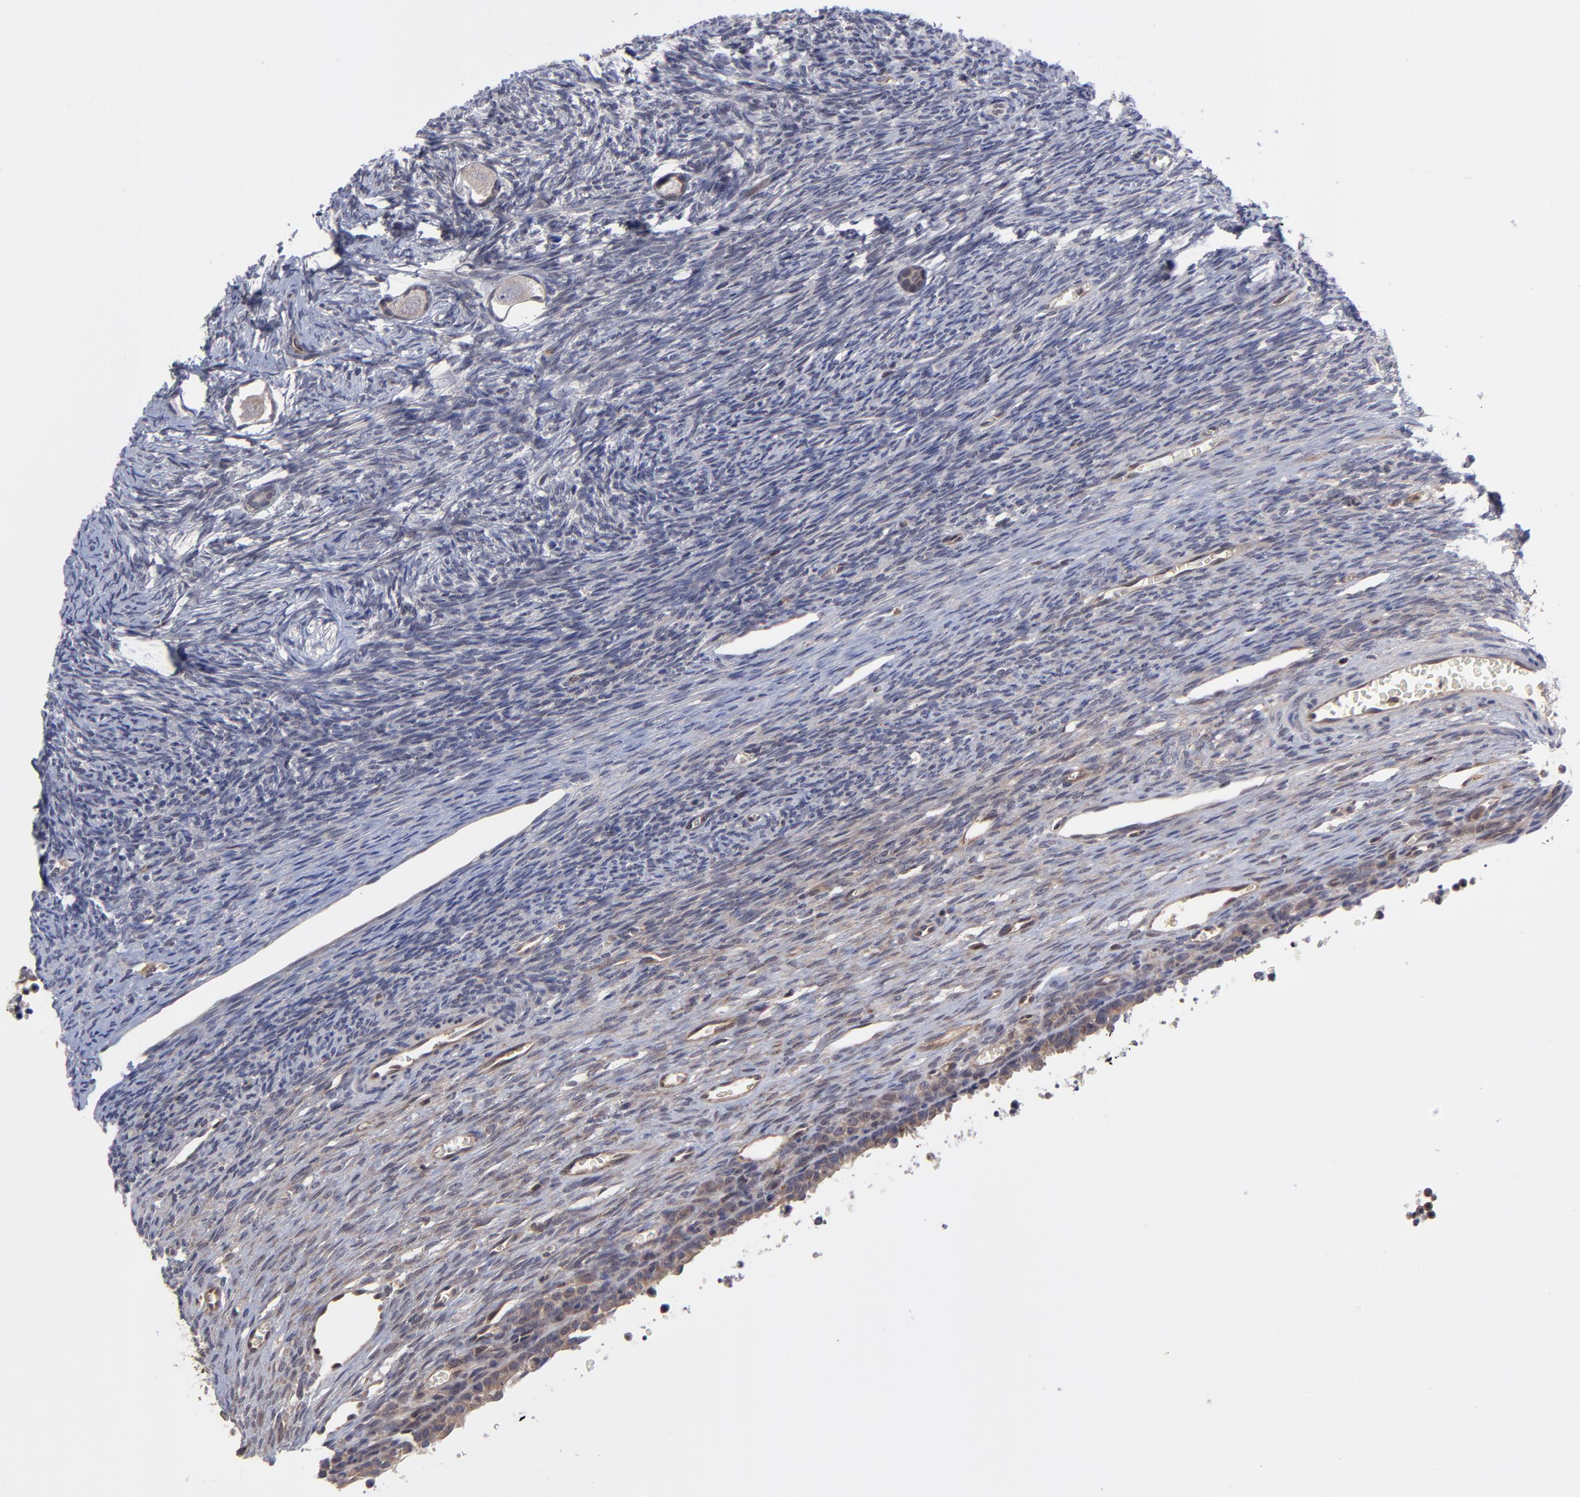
{"staining": {"intensity": "weak", "quantity": "25%-75%", "location": "cytoplasmic/membranous"}, "tissue": "ovary", "cell_type": "Follicle cells", "image_type": "normal", "snomed": [{"axis": "morphology", "description": "Normal tissue, NOS"}, {"axis": "topography", "description": "Ovary"}], "caption": "An immunohistochemistry photomicrograph of normal tissue is shown. Protein staining in brown shows weak cytoplasmic/membranous positivity in ovary within follicle cells. (DAB (3,3'-diaminobenzidine) IHC, brown staining for protein, blue staining for nuclei).", "gene": "UBE2L6", "patient": {"sex": "female", "age": 27}}